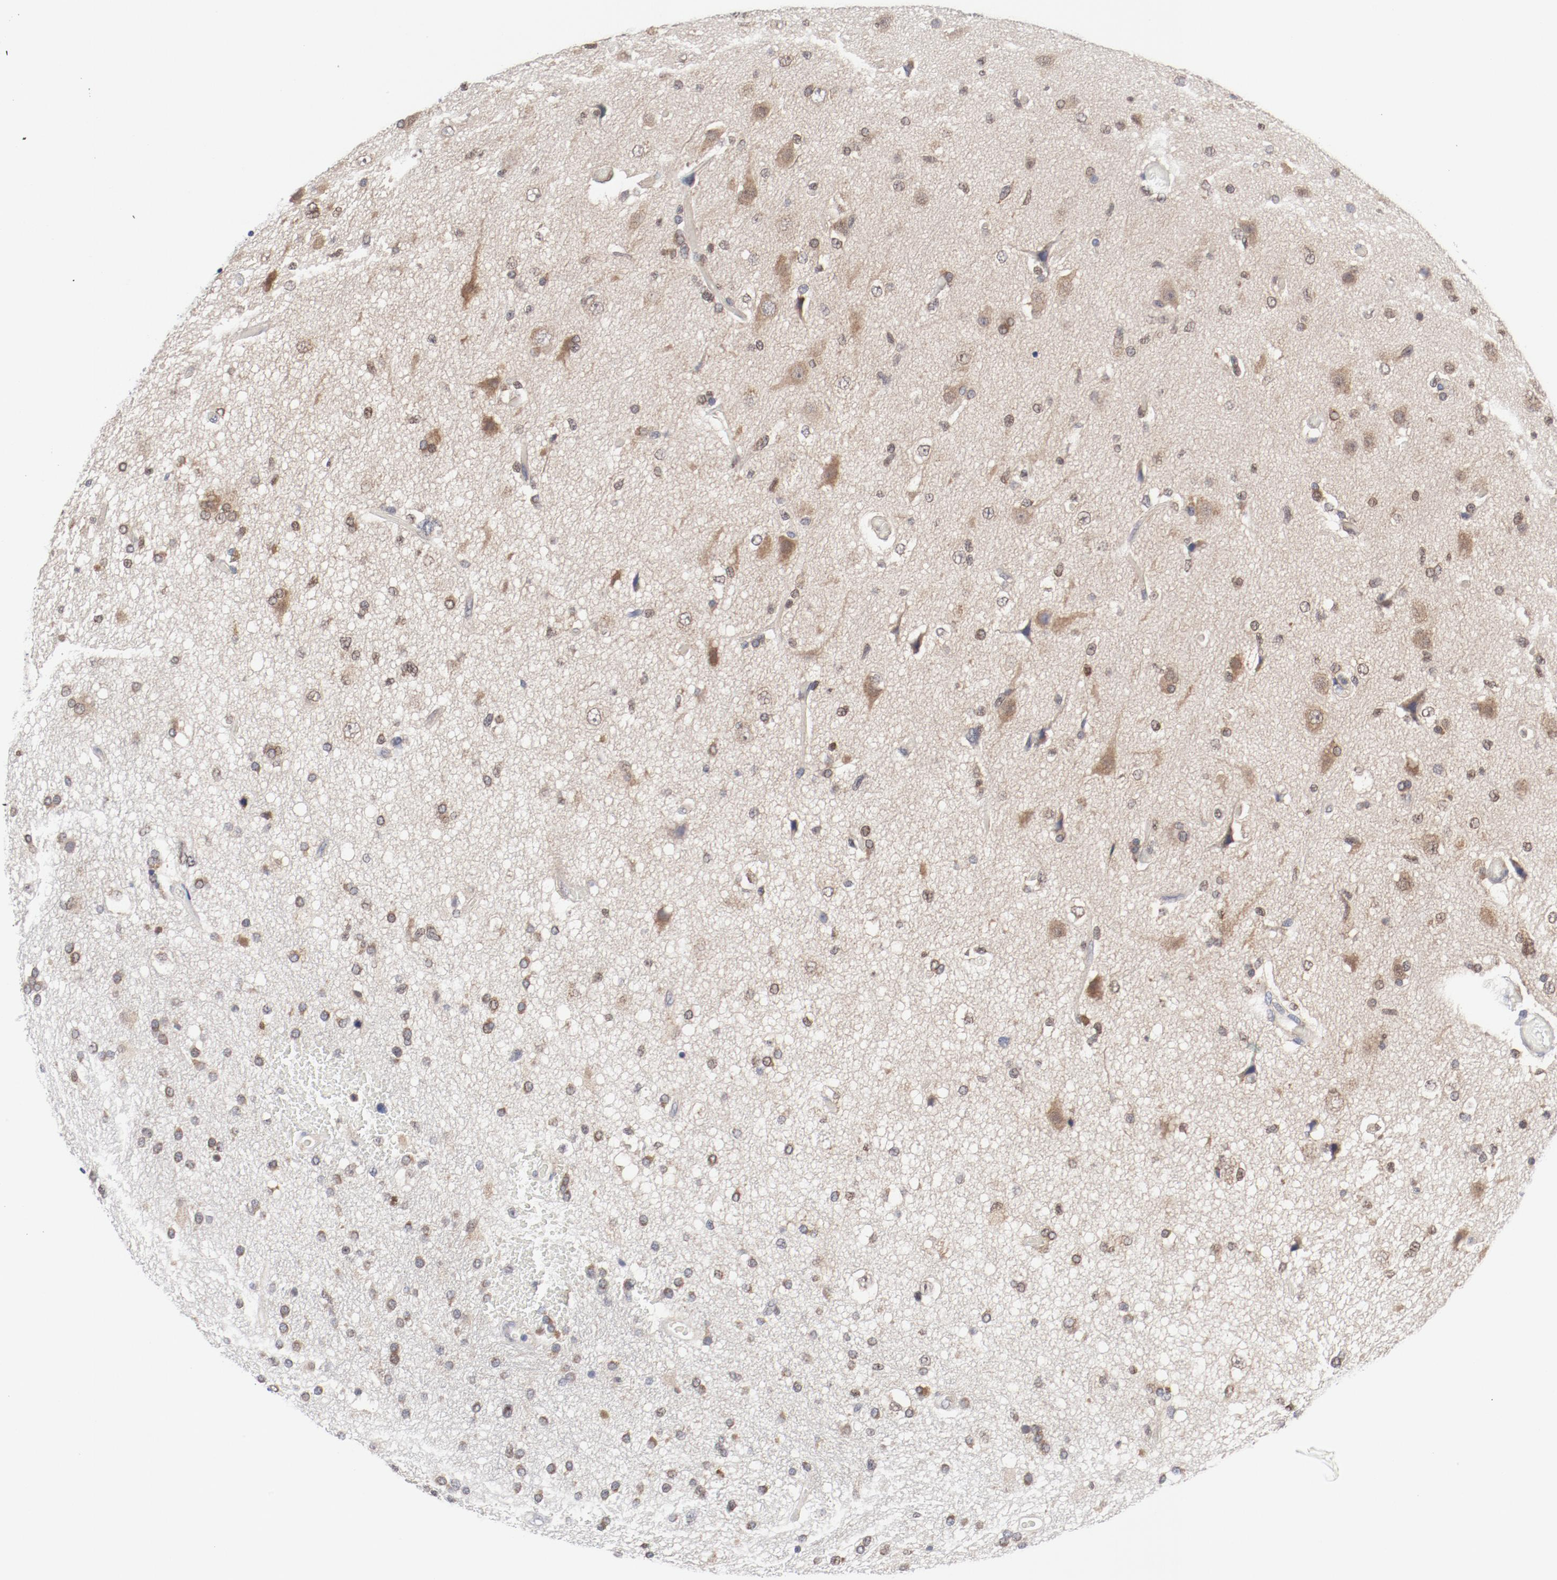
{"staining": {"intensity": "moderate", "quantity": ">75%", "location": "cytoplasmic/membranous"}, "tissue": "glioma", "cell_type": "Tumor cells", "image_type": "cancer", "snomed": [{"axis": "morphology", "description": "Glioma, malignant, High grade"}, {"axis": "topography", "description": "Brain"}], "caption": "Protein staining of glioma tissue shows moderate cytoplasmic/membranous positivity in about >75% of tumor cells. The staining was performed using DAB (3,3'-diaminobenzidine) to visualize the protein expression in brown, while the nuclei were stained in blue with hematoxylin (Magnification: 20x).", "gene": "BAD", "patient": {"sex": "male", "age": 33}}